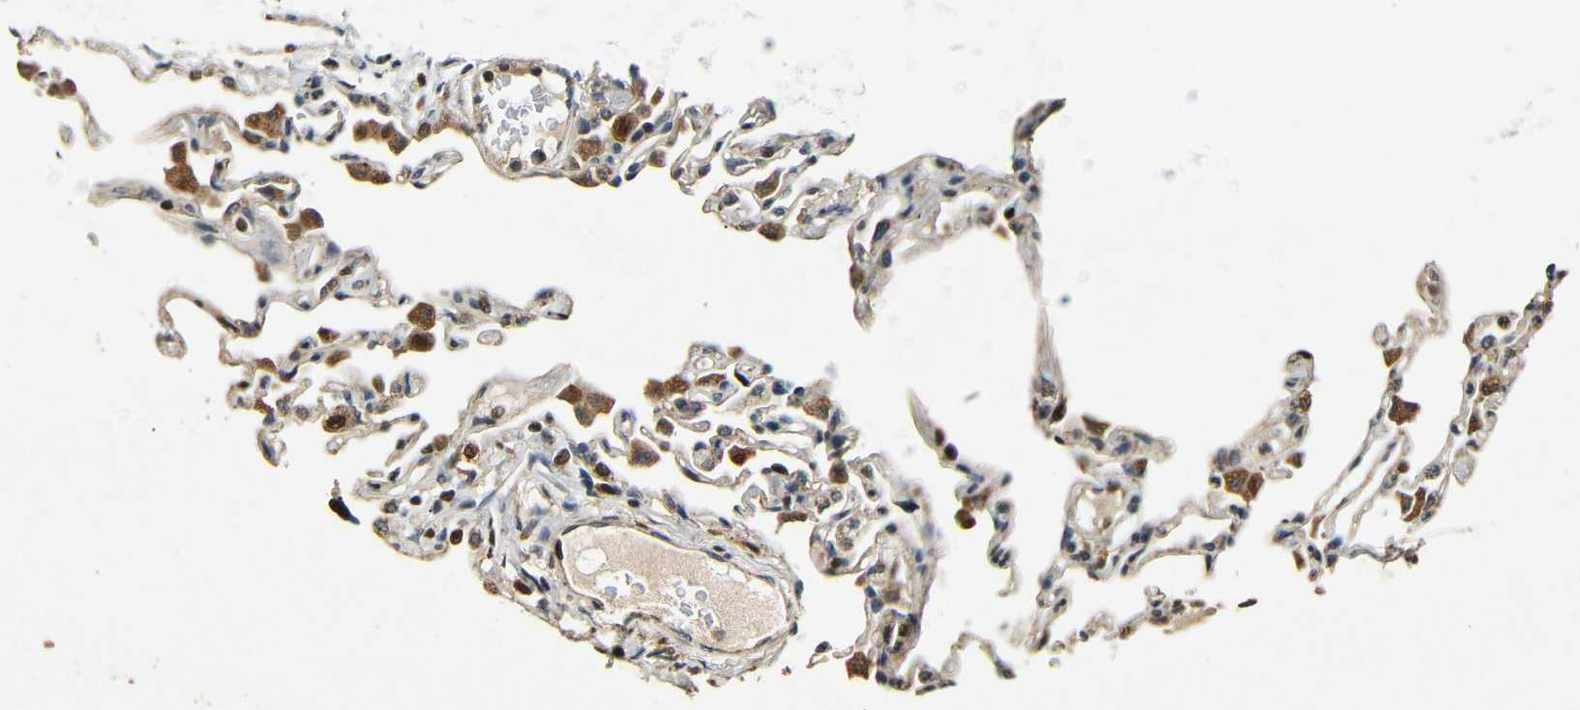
{"staining": {"intensity": "moderate", "quantity": "<25%", "location": "cytoplasmic/membranous,nuclear"}, "tissue": "lung", "cell_type": "Alveolar cells", "image_type": "normal", "snomed": [{"axis": "morphology", "description": "Normal tissue, NOS"}, {"axis": "topography", "description": "Lung"}], "caption": "High-magnification brightfield microscopy of benign lung stained with DAB (3,3'-diaminobenzidine) (brown) and counterstained with hematoxylin (blue). alveolar cells exhibit moderate cytoplasmic/membranous,nuclear staining is appreciated in approximately<25% of cells. (DAB (3,3'-diaminobenzidine) IHC with brightfield microscopy, high magnification).", "gene": "KAZALD1", "patient": {"sex": "female", "age": 49}}